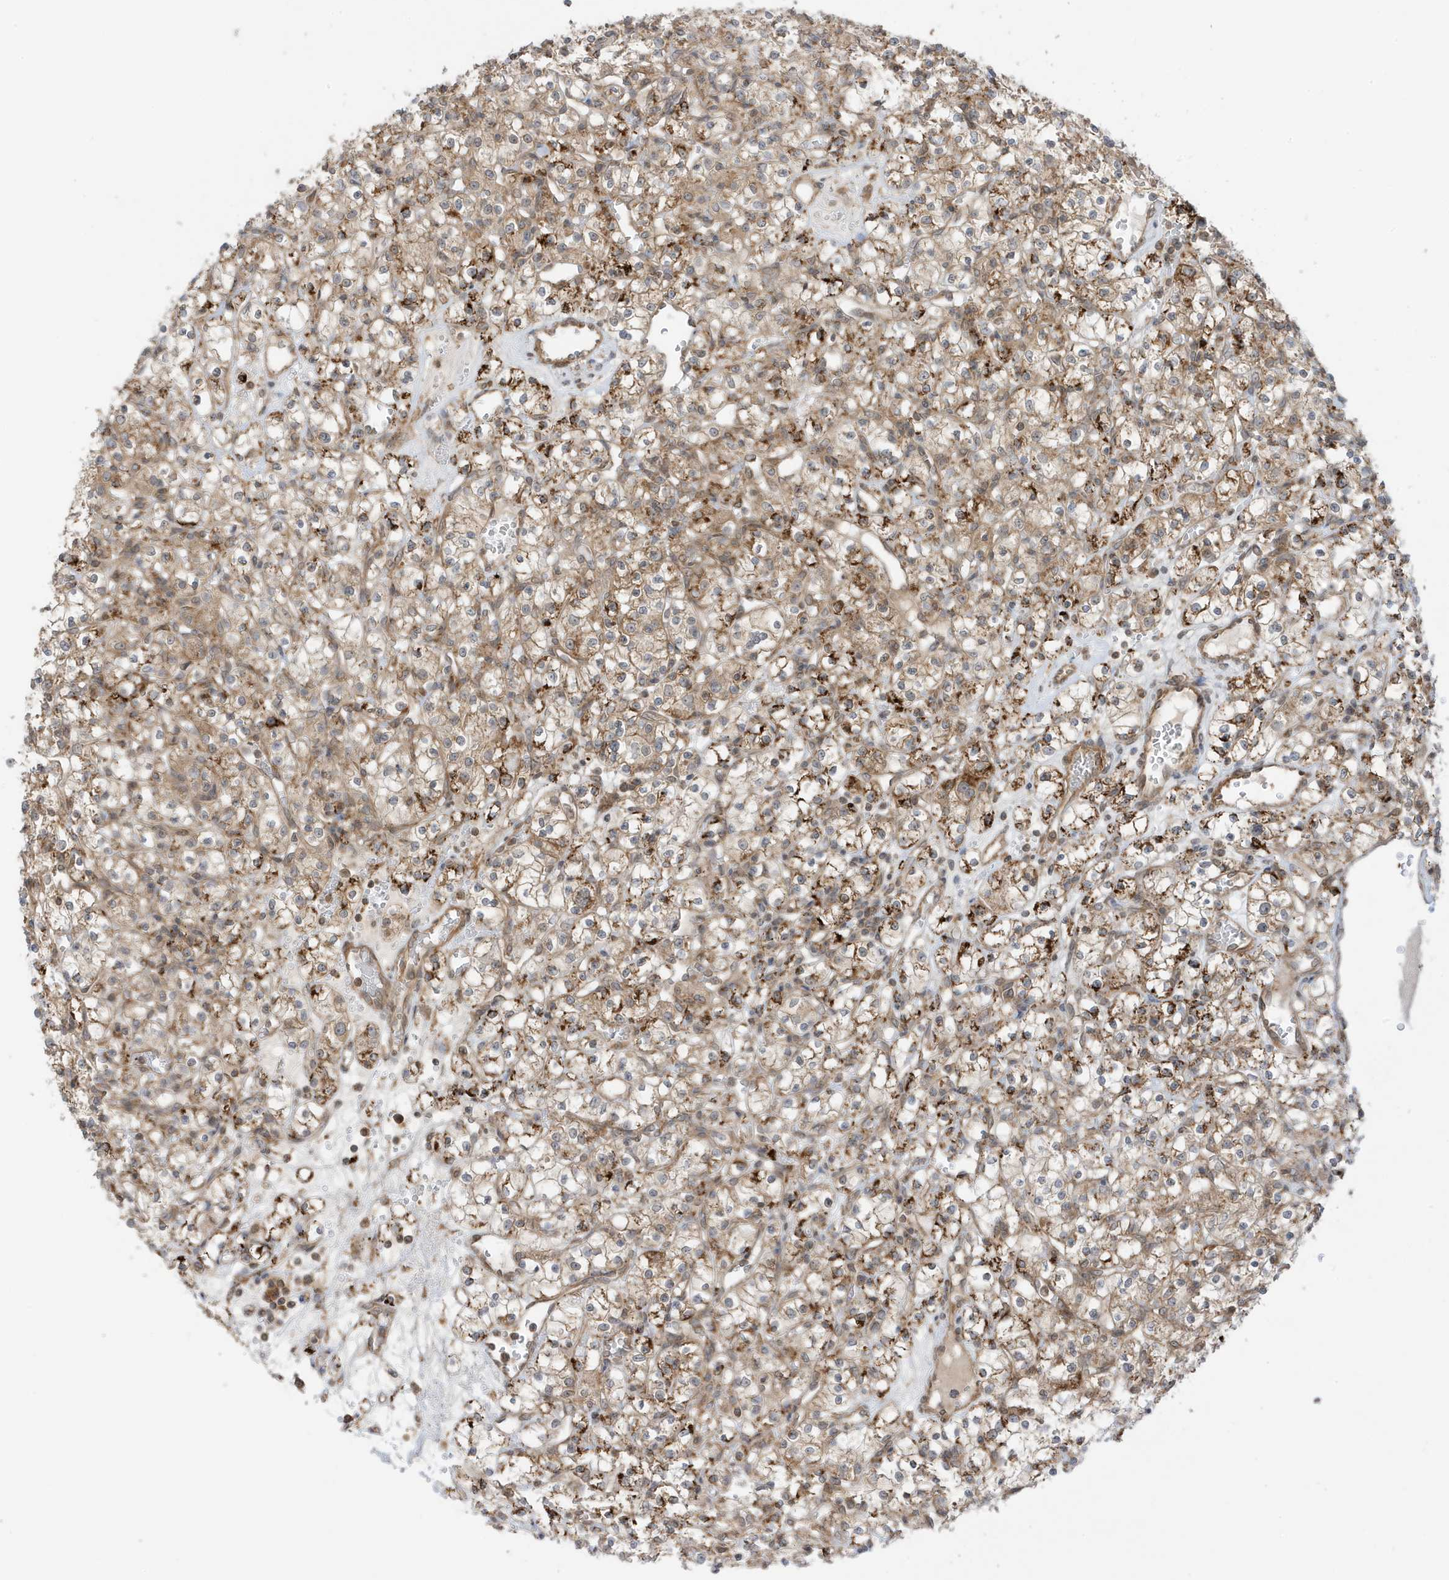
{"staining": {"intensity": "moderate", "quantity": ">75%", "location": "cytoplasmic/membranous"}, "tissue": "renal cancer", "cell_type": "Tumor cells", "image_type": "cancer", "snomed": [{"axis": "morphology", "description": "Adenocarcinoma, NOS"}, {"axis": "topography", "description": "Kidney"}], "caption": "Immunohistochemistry micrograph of neoplastic tissue: human adenocarcinoma (renal) stained using immunohistochemistry (IHC) reveals medium levels of moderate protein expression localized specifically in the cytoplasmic/membranous of tumor cells, appearing as a cytoplasmic/membranous brown color.", "gene": "DHX36", "patient": {"sex": "female", "age": 59}}